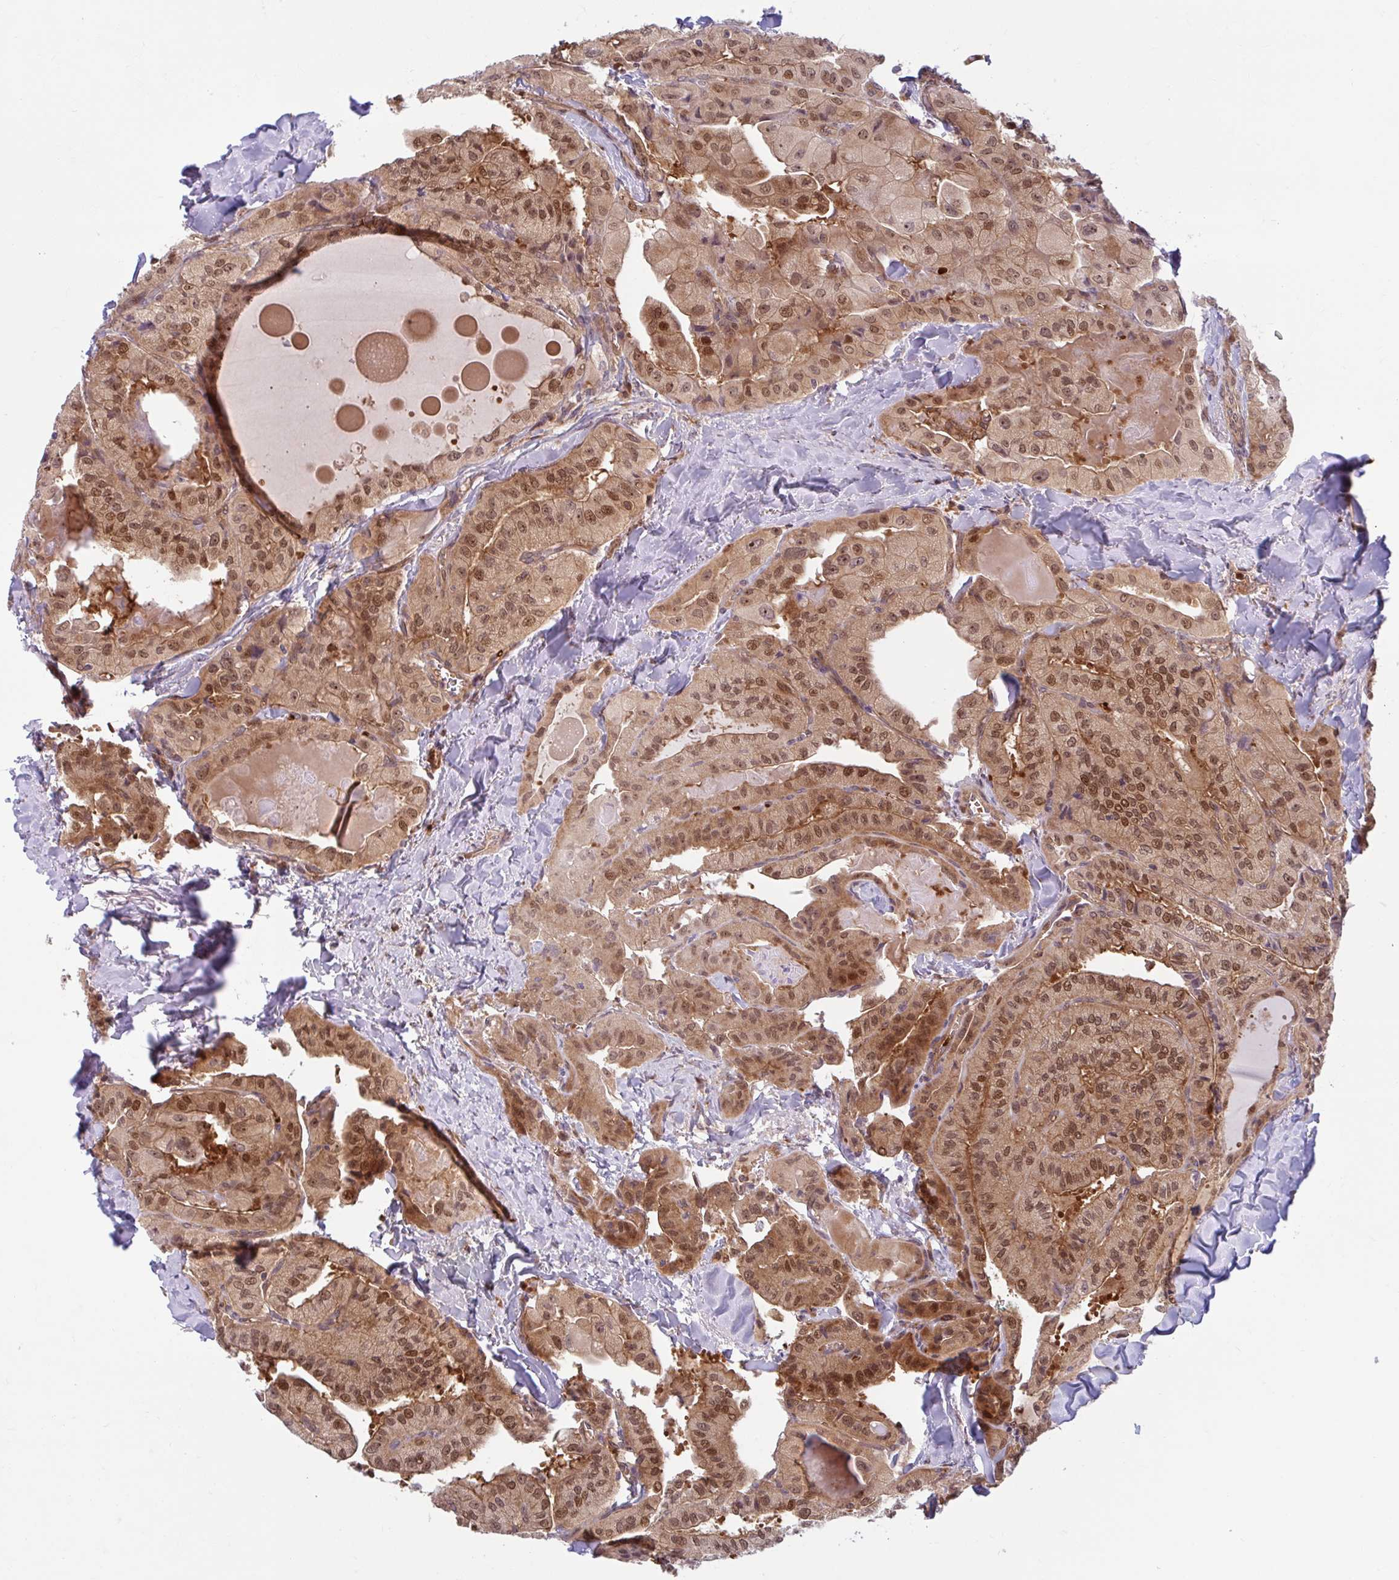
{"staining": {"intensity": "moderate", "quantity": ">75%", "location": "cytoplasmic/membranous,nuclear"}, "tissue": "thyroid cancer", "cell_type": "Tumor cells", "image_type": "cancer", "snomed": [{"axis": "morphology", "description": "Normal tissue, NOS"}, {"axis": "morphology", "description": "Papillary adenocarcinoma, NOS"}, {"axis": "topography", "description": "Thyroid gland"}], "caption": "Brown immunohistochemical staining in human papillary adenocarcinoma (thyroid) demonstrates moderate cytoplasmic/membranous and nuclear staining in approximately >75% of tumor cells.", "gene": "HMBS", "patient": {"sex": "female", "age": 59}}